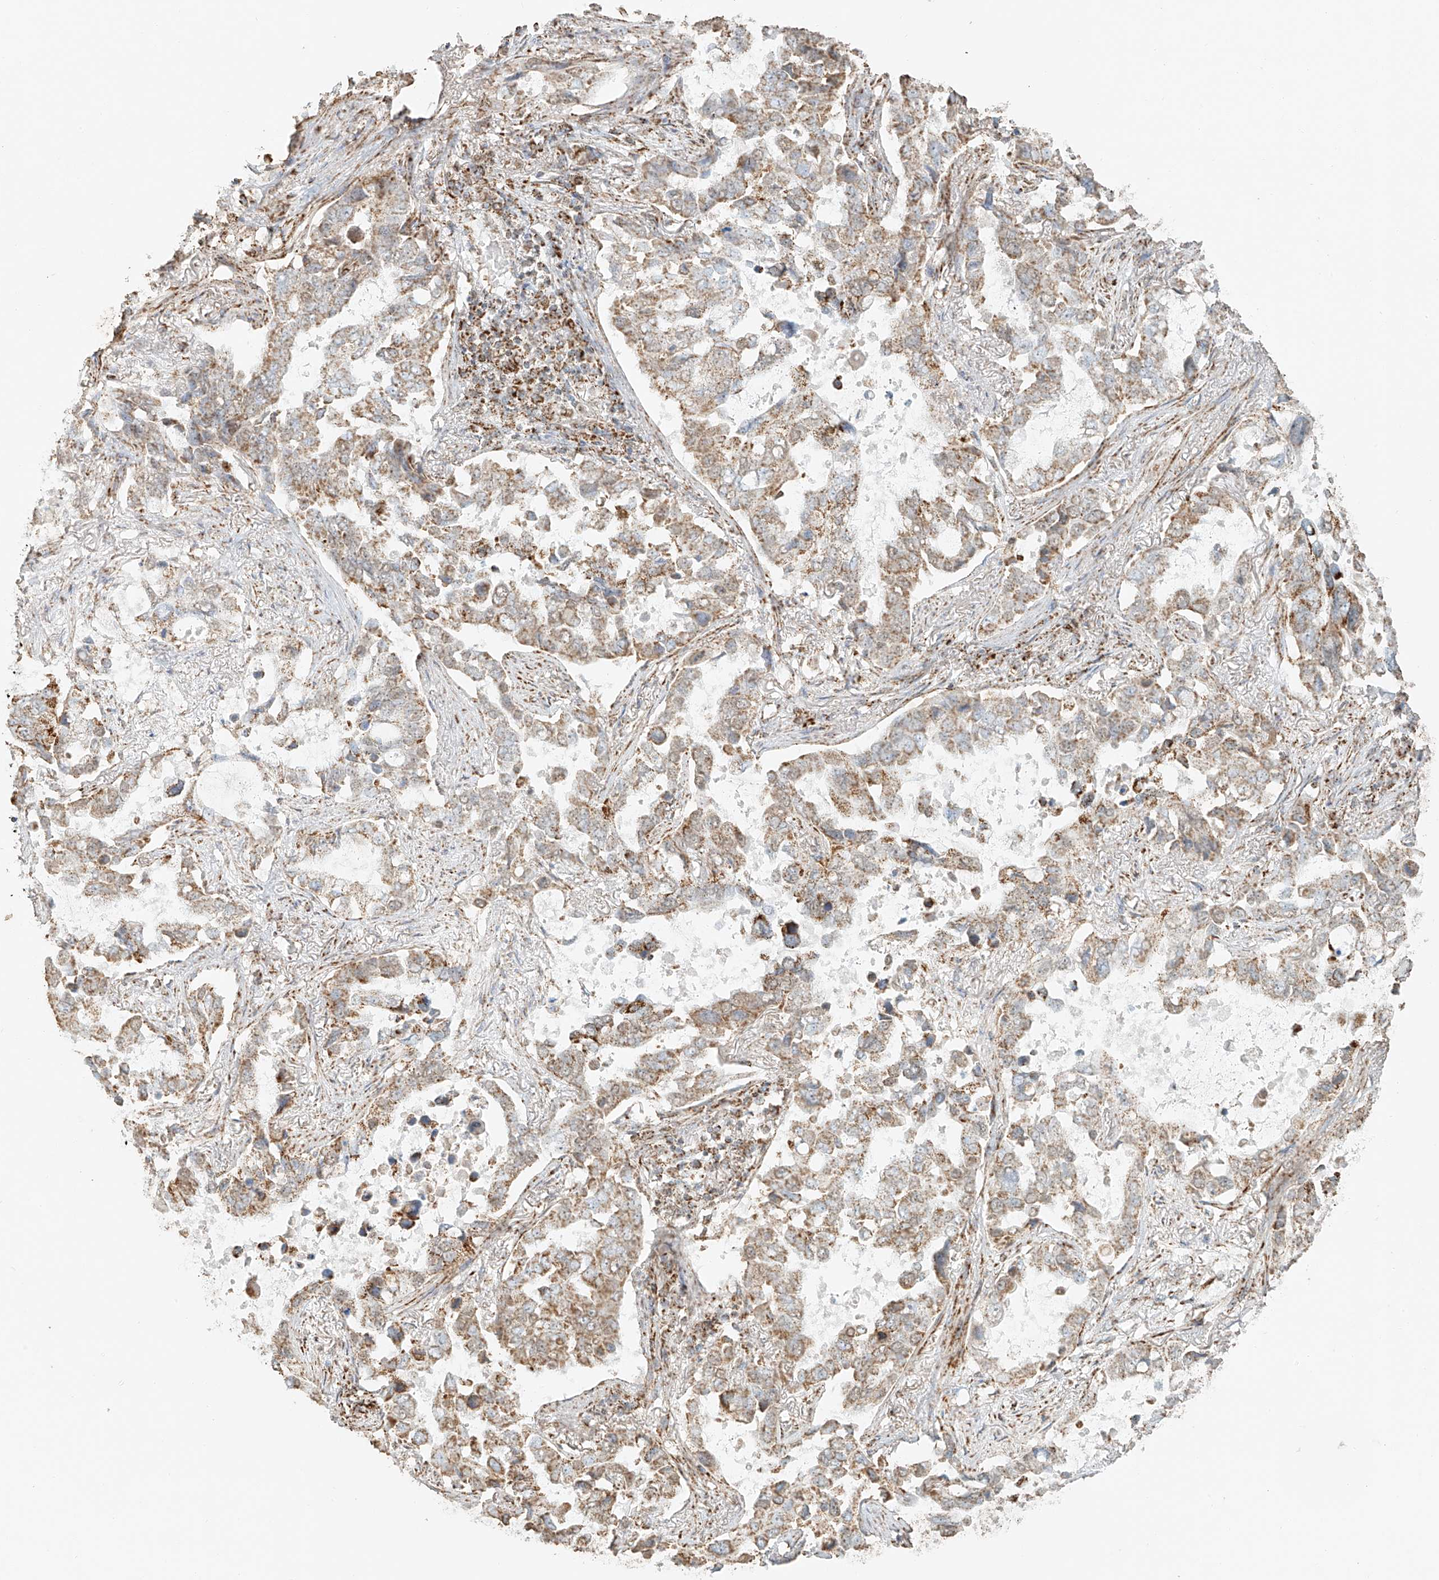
{"staining": {"intensity": "moderate", "quantity": ">75%", "location": "cytoplasmic/membranous"}, "tissue": "lung cancer", "cell_type": "Tumor cells", "image_type": "cancer", "snomed": [{"axis": "morphology", "description": "Squamous cell carcinoma, NOS"}, {"axis": "topography", "description": "Lung"}], "caption": "A high-resolution micrograph shows immunohistochemistry (IHC) staining of lung squamous cell carcinoma, which shows moderate cytoplasmic/membranous staining in about >75% of tumor cells. The staining was performed using DAB (3,3'-diaminobenzidine) to visualize the protein expression in brown, while the nuclei were stained in blue with hematoxylin (Magnification: 20x).", "gene": "MIPEP", "patient": {"sex": "male", "age": 66}}